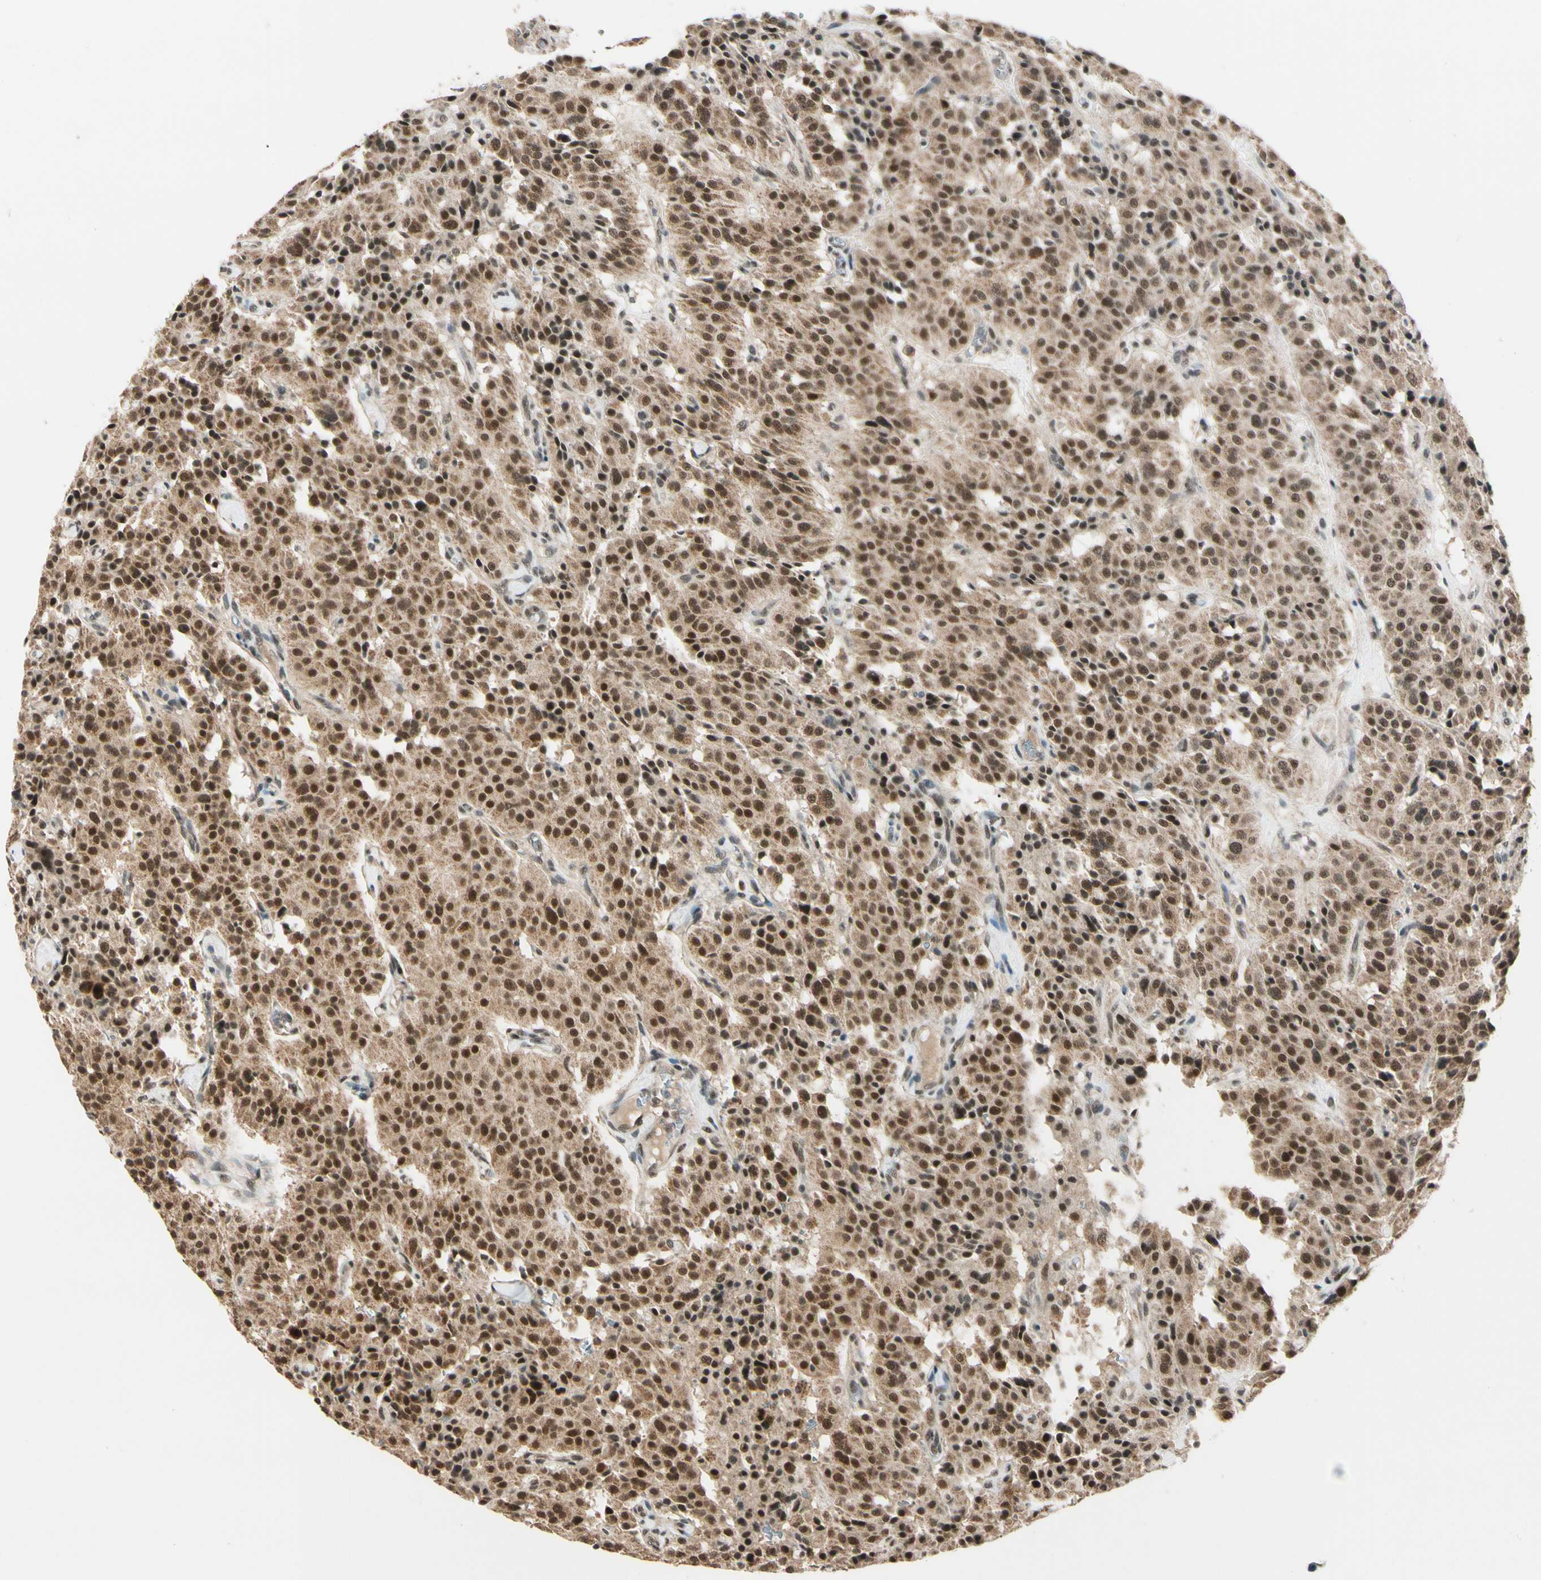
{"staining": {"intensity": "moderate", "quantity": ">75%", "location": "cytoplasmic/membranous,nuclear"}, "tissue": "carcinoid", "cell_type": "Tumor cells", "image_type": "cancer", "snomed": [{"axis": "morphology", "description": "Carcinoid, malignant, NOS"}, {"axis": "topography", "description": "Lung"}], "caption": "Brown immunohistochemical staining in carcinoid demonstrates moderate cytoplasmic/membranous and nuclear positivity in approximately >75% of tumor cells. The protein is shown in brown color, while the nuclei are stained blue.", "gene": "ZSCAN12", "patient": {"sex": "male", "age": 30}}